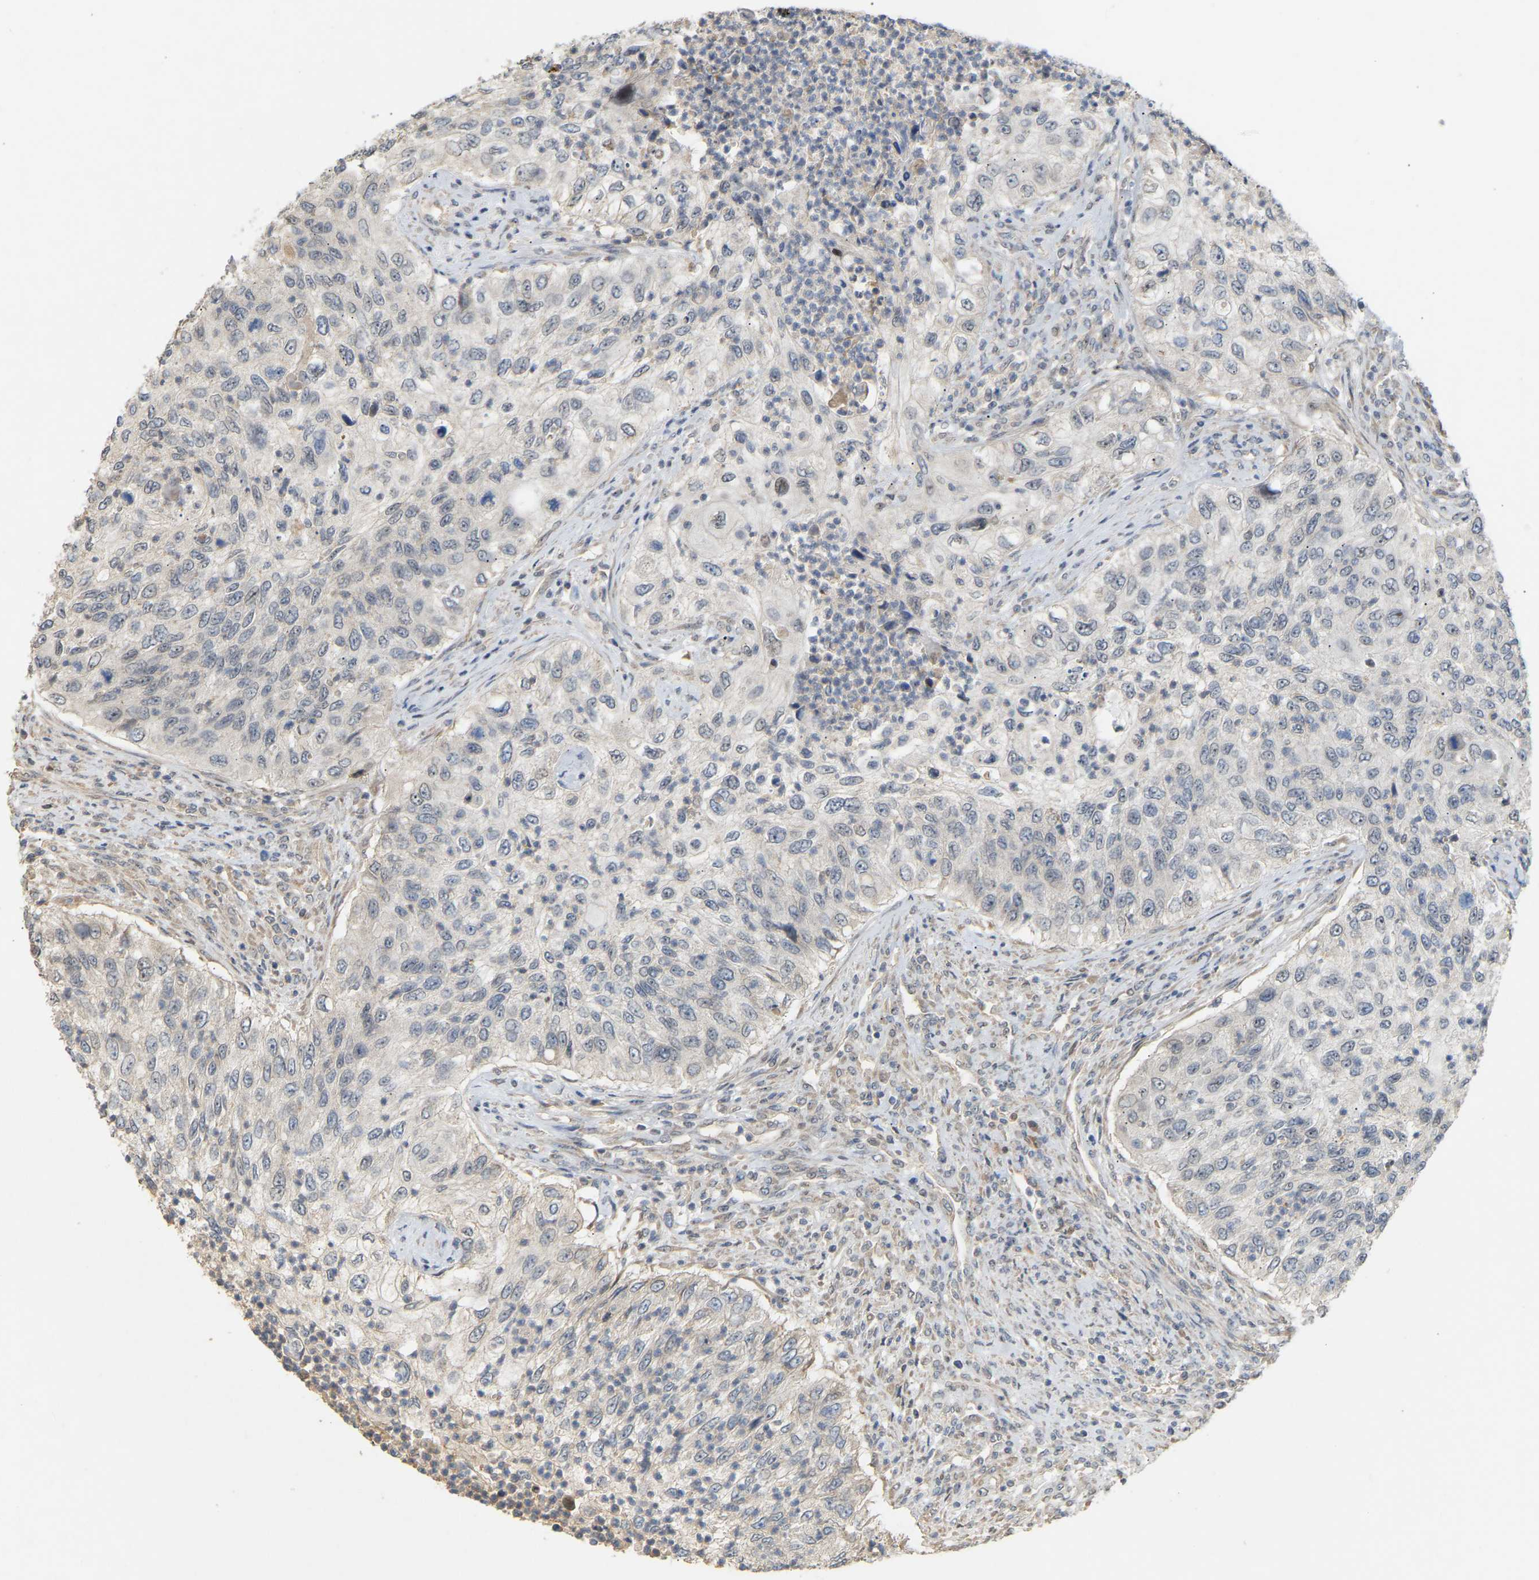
{"staining": {"intensity": "negative", "quantity": "none", "location": "none"}, "tissue": "urothelial cancer", "cell_type": "Tumor cells", "image_type": "cancer", "snomed": [{"axis": "morphology", "description": "Urothelial carcinoma, High grade"}, {"axis": "topography", "description": "Urinary bladder"}], "caption": "An IHC image of urothelial cancer is shown. There is no staining in tumor cells of urothelial cancer.", "gene": "PTPN4", "patient": {"sex": "female", "age": 60}}